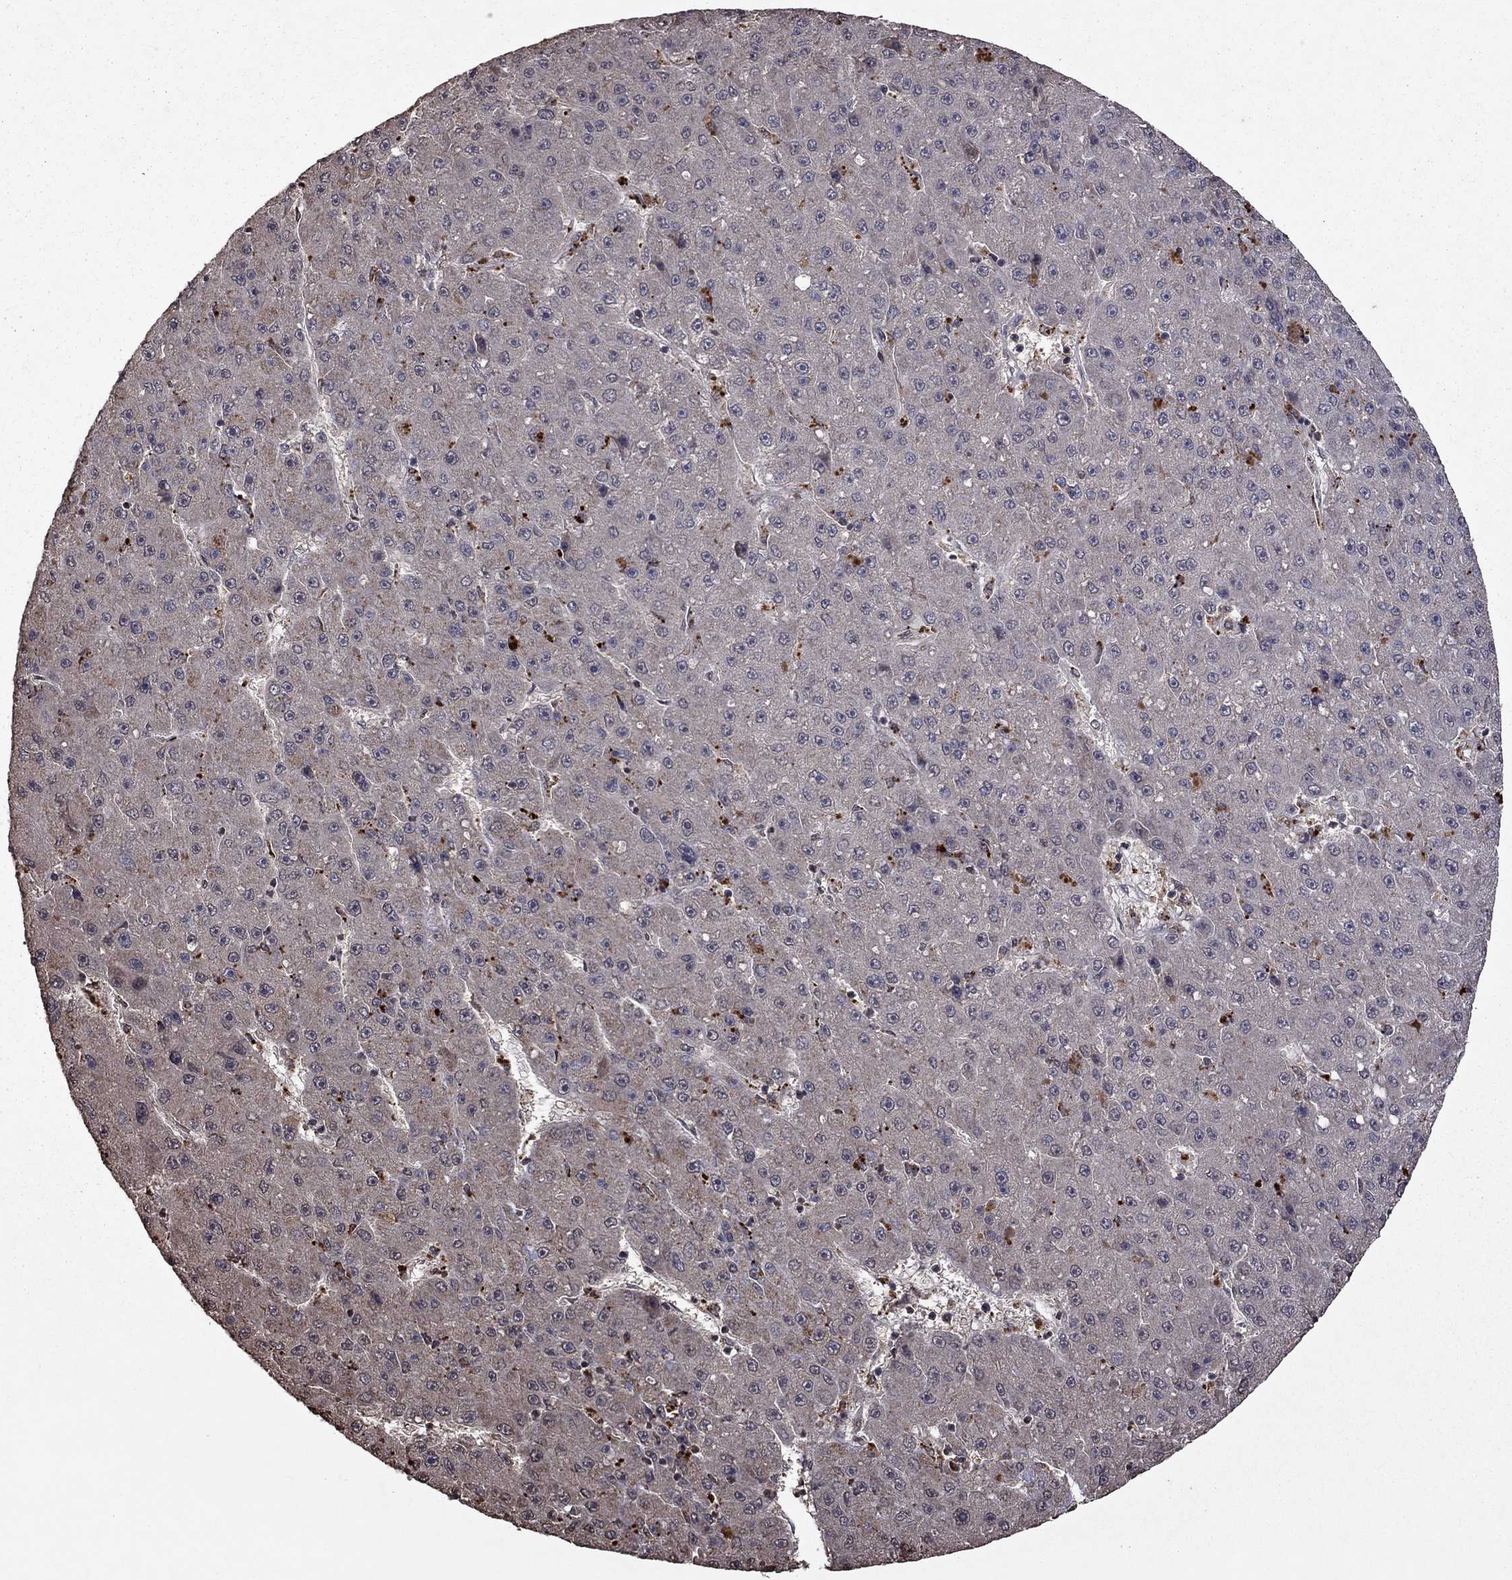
{"staining": {"intensity": "negative", "quantity": "none", "location": "none"}, "tissue": "liver cancer", "cell_type": "Tumor cells", "image_type": "cancer", "snomed": [{"axis": "morphology", "description": "Carcinoma, Hepatocellular, NOS"}, {"axis": "topography", "description": "Liver"}], "caption": "Tumor cells show no significant protein expression in hepatocellular carcinoma (liver).", "gene": "NLGN1", "patient": {"sex": "male", "age": 67}}